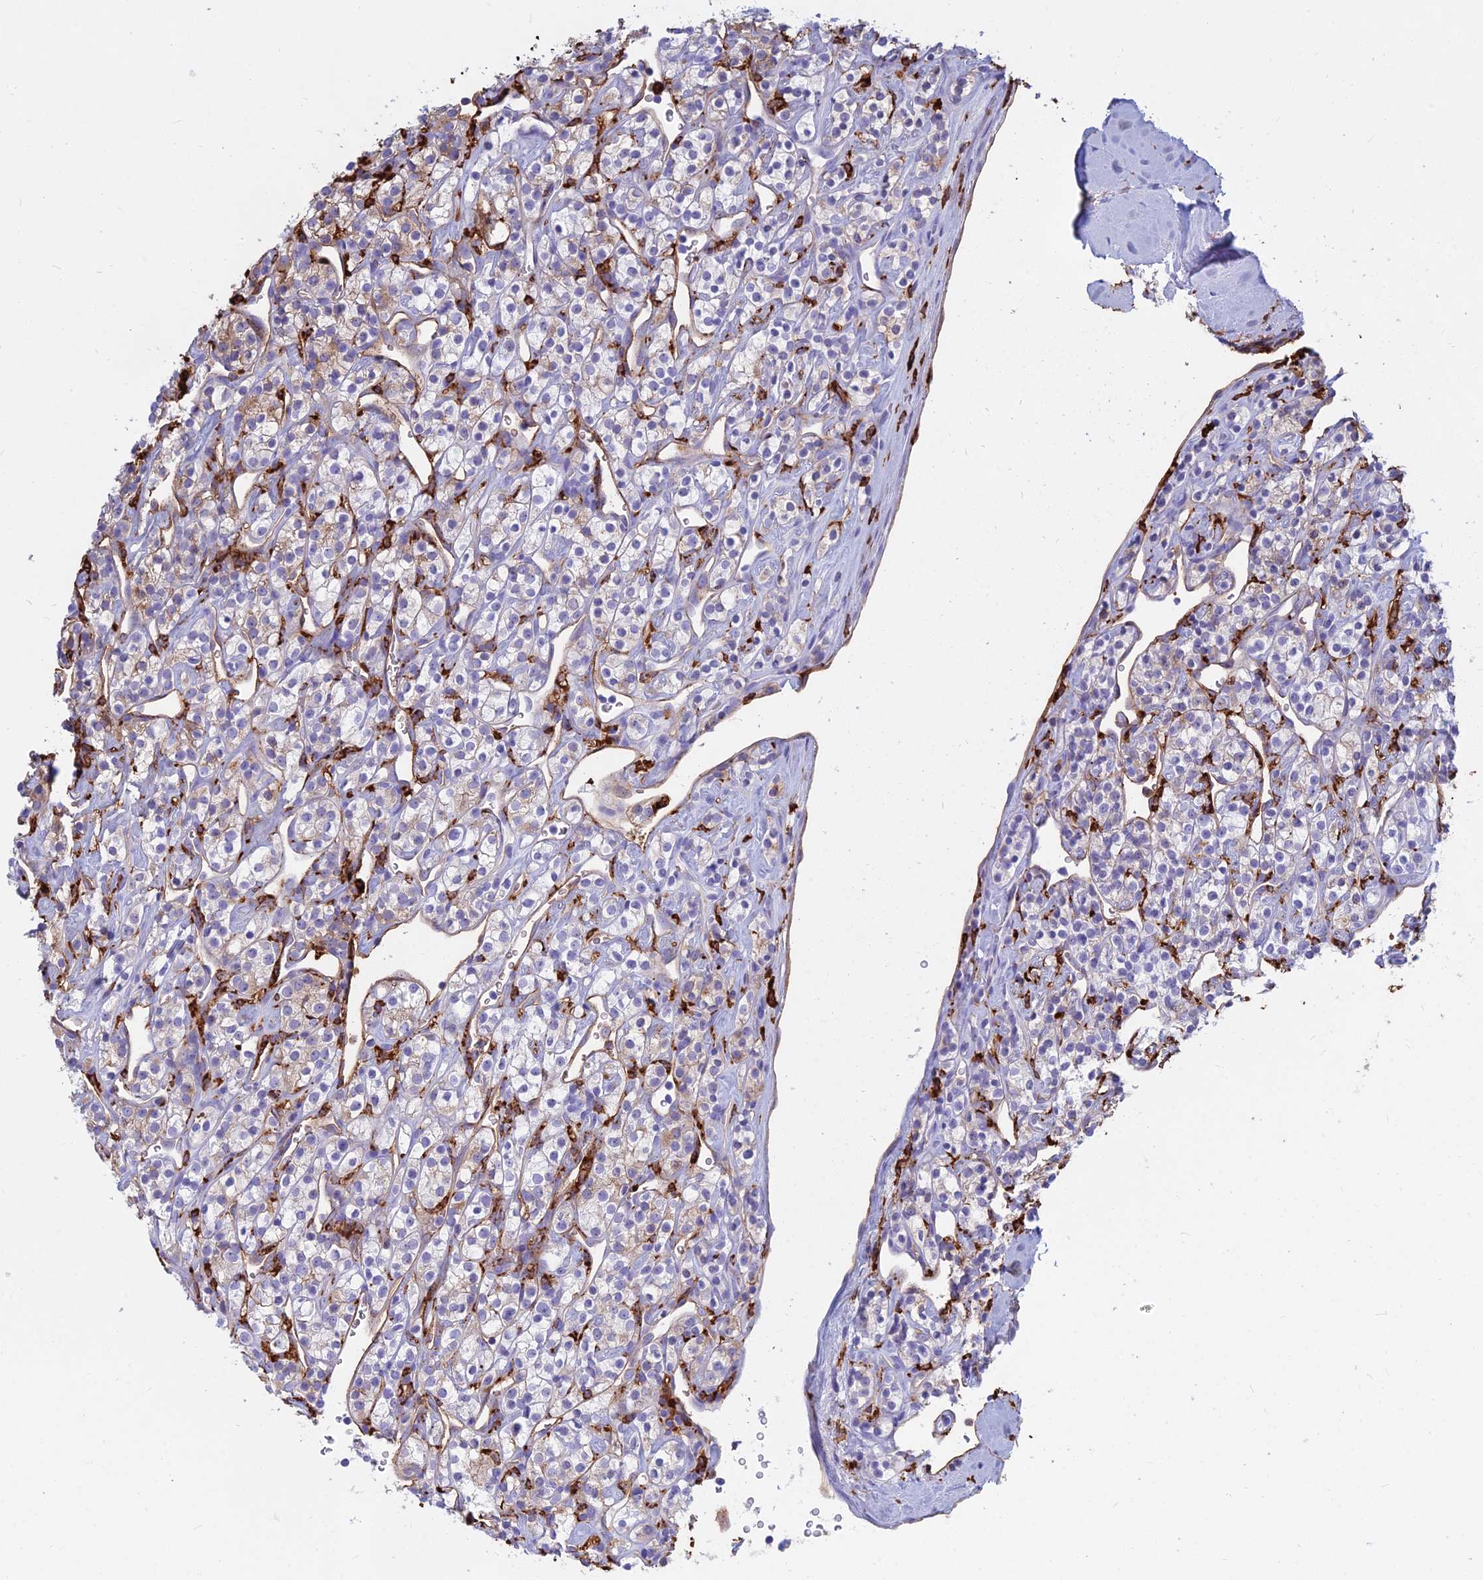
{"staining": {"intensity": "weak", "quantity": "<25%", "location": "cytoplasmic/membranous"}, "tissue": "renal cancer", "cell_type": "Tumor cells", "image_type": "cancer", "snomed": [{"axis": "morphology", "description": "Adenocarcinoma, NOS"}, {"axis": "topography", "description": "Kidney"}], "caption": "An IHC histopathology image of renal cancer (adenocarcinoma) is shown. There is no staining in tumor cells of renal cancer (adenocarcinoma).", "gene": "HLA-DRB1", "patient": {"sex": "male", "age": 77}}